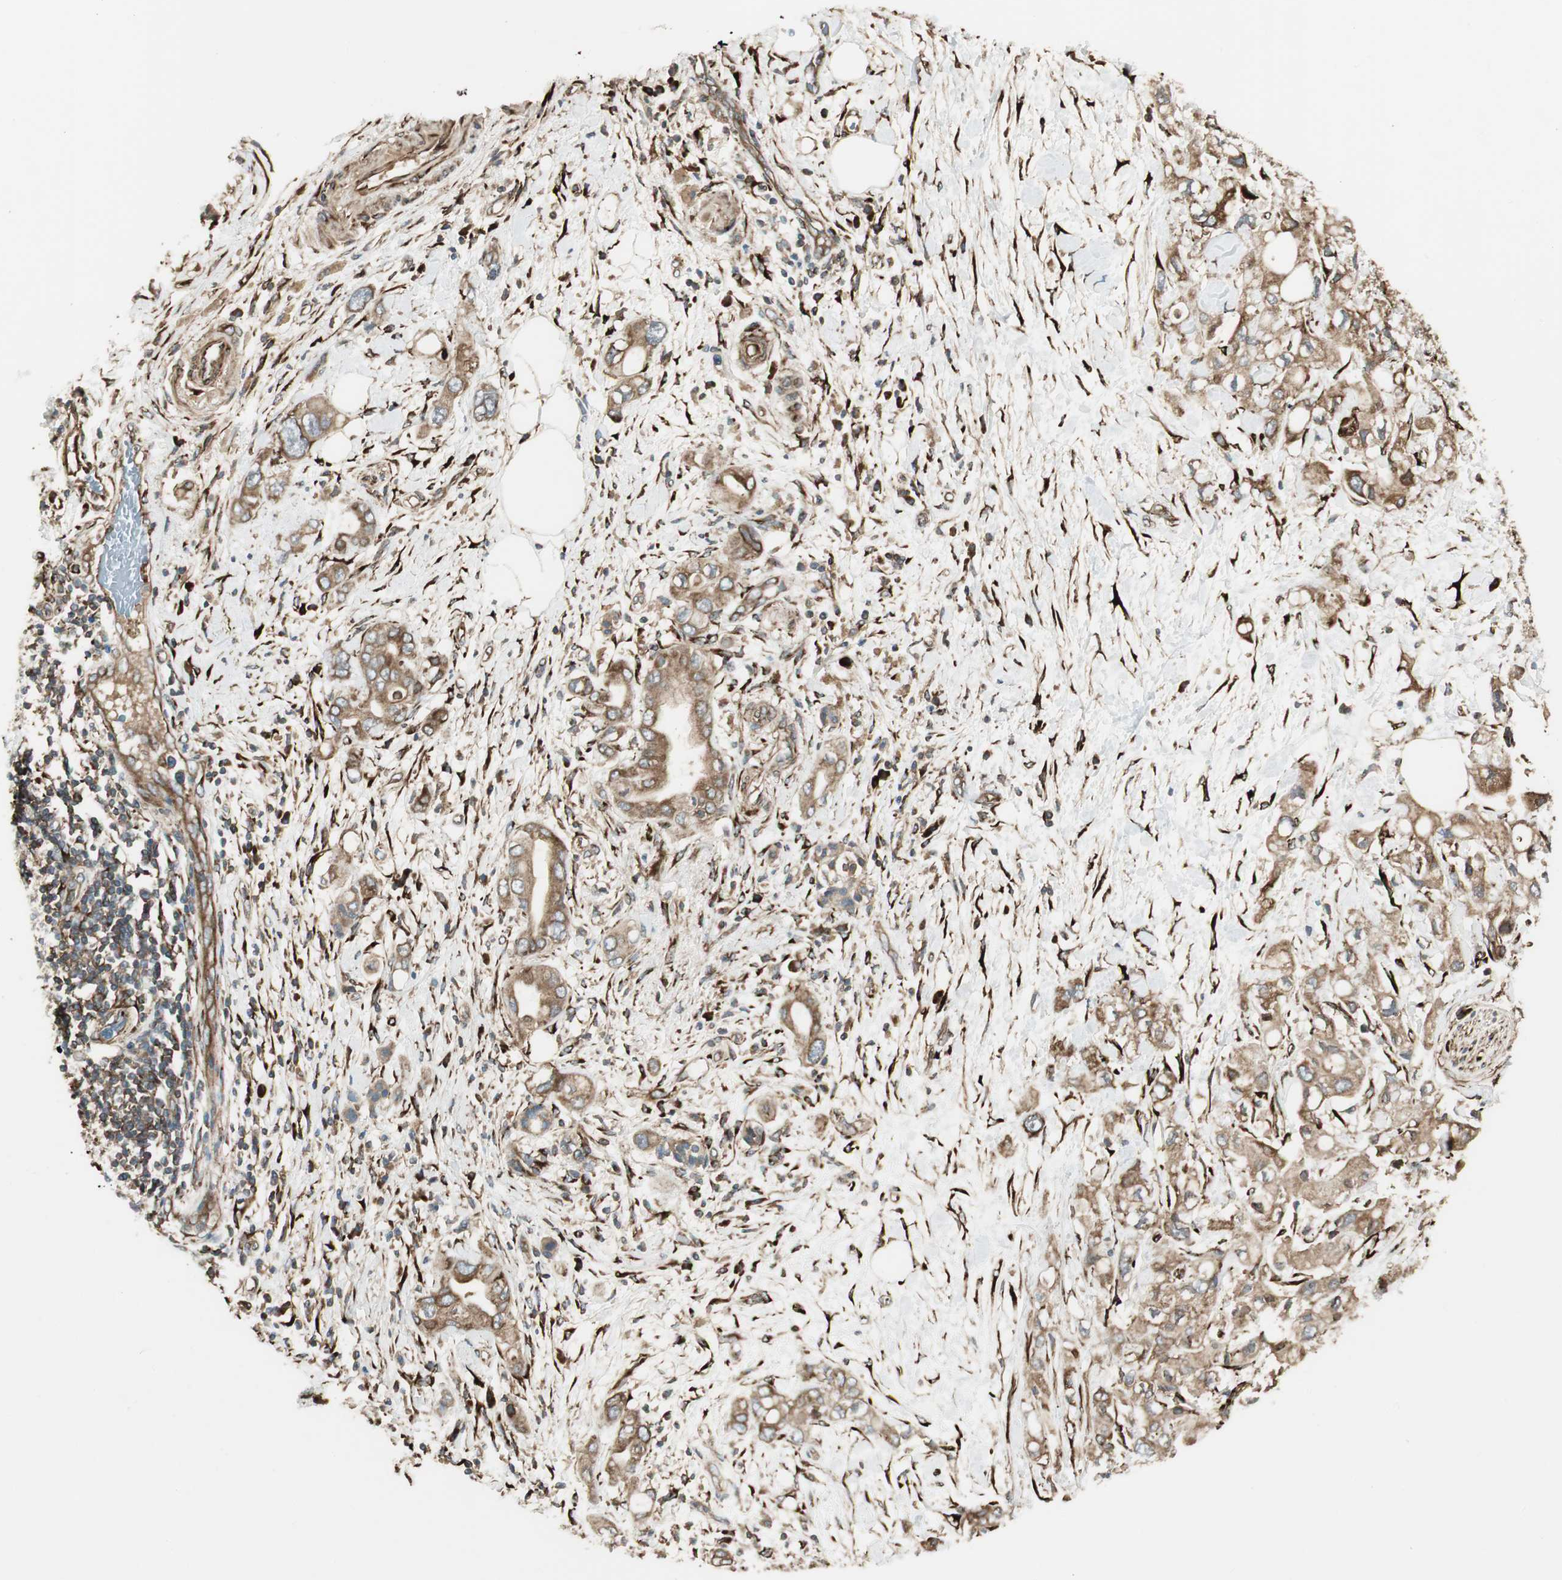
{"staining": {"intensity": "moderate", "quantity": ">75%", "location": "cytoplasmic/membranous"}, "tissue": "pancreatic cancer", "cell_type": "Tumor cells", "image_type": "cancer", "snomed": [{"axis": "morphology", "description": "Adenocarcinoma, NOS"}, {"axis": "topography", "description": "Pancreas"}], "caption": "Immunohistochemical staining of human adenocarcinoma (pancreatic) exhibits medium levels of moderate cytoplasmic/membranous staining in about >75% of tumor cells.", "gene": "PRKG1", "patient": {"sex": "female", "age": 56}}